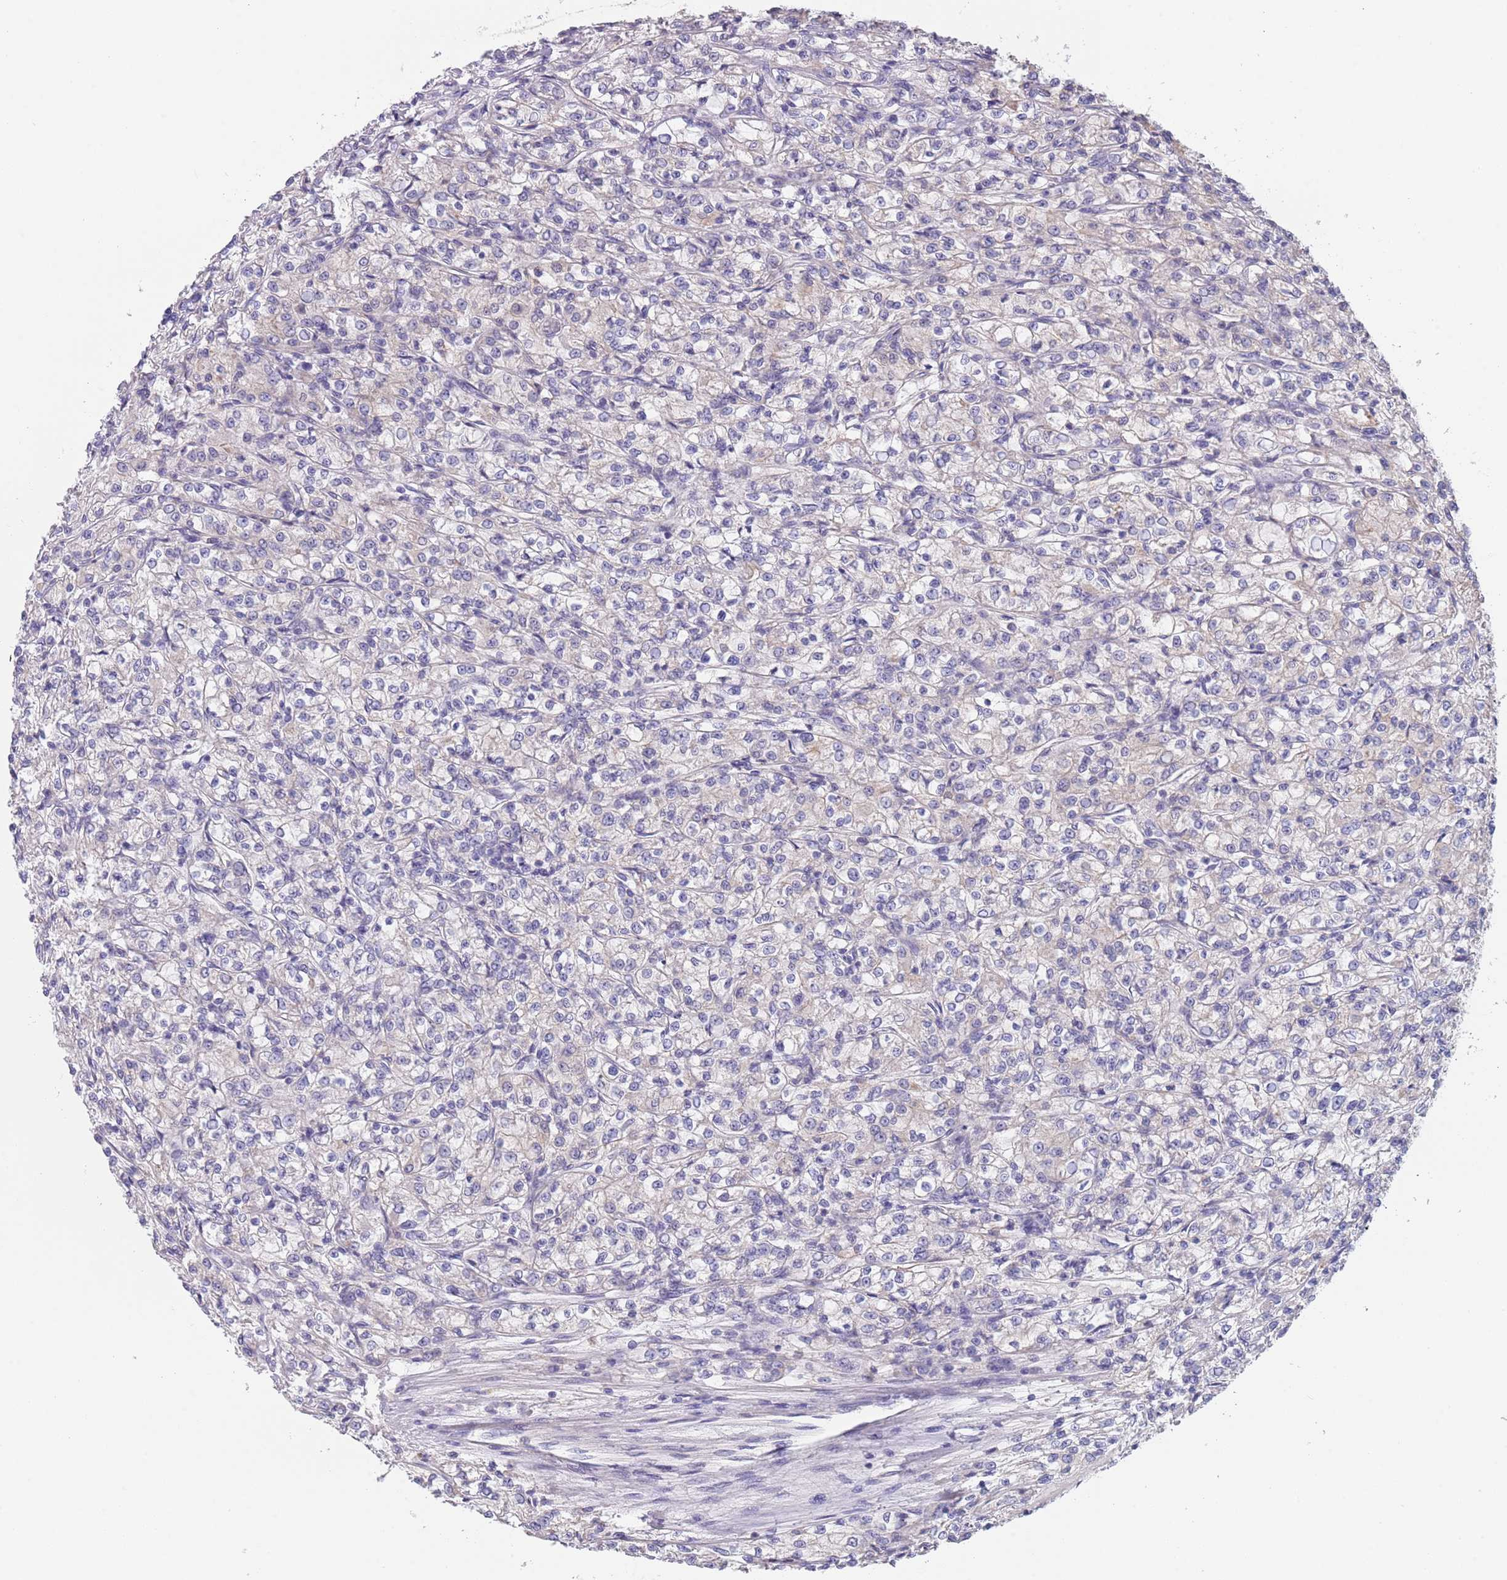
{"staining": {"intensity": "negative", "quantity": "none", "location": "none"}, "tissue": "renal cancer", "cell_type": "Tumor cells", "image_type": "cancer", "snomed": [{"axis": "morphology", "description": "Adenocarcinoma, NOS"}, {"axis": "topography", "description": "Kidney"}], "caption": "This is an immunohistochemistry (IHC) image of human renal adenocarcinoma. There is no staining in tumor cells.", "gene": "MAN1C1", "patient": {"sex": "female", "age": 59}}